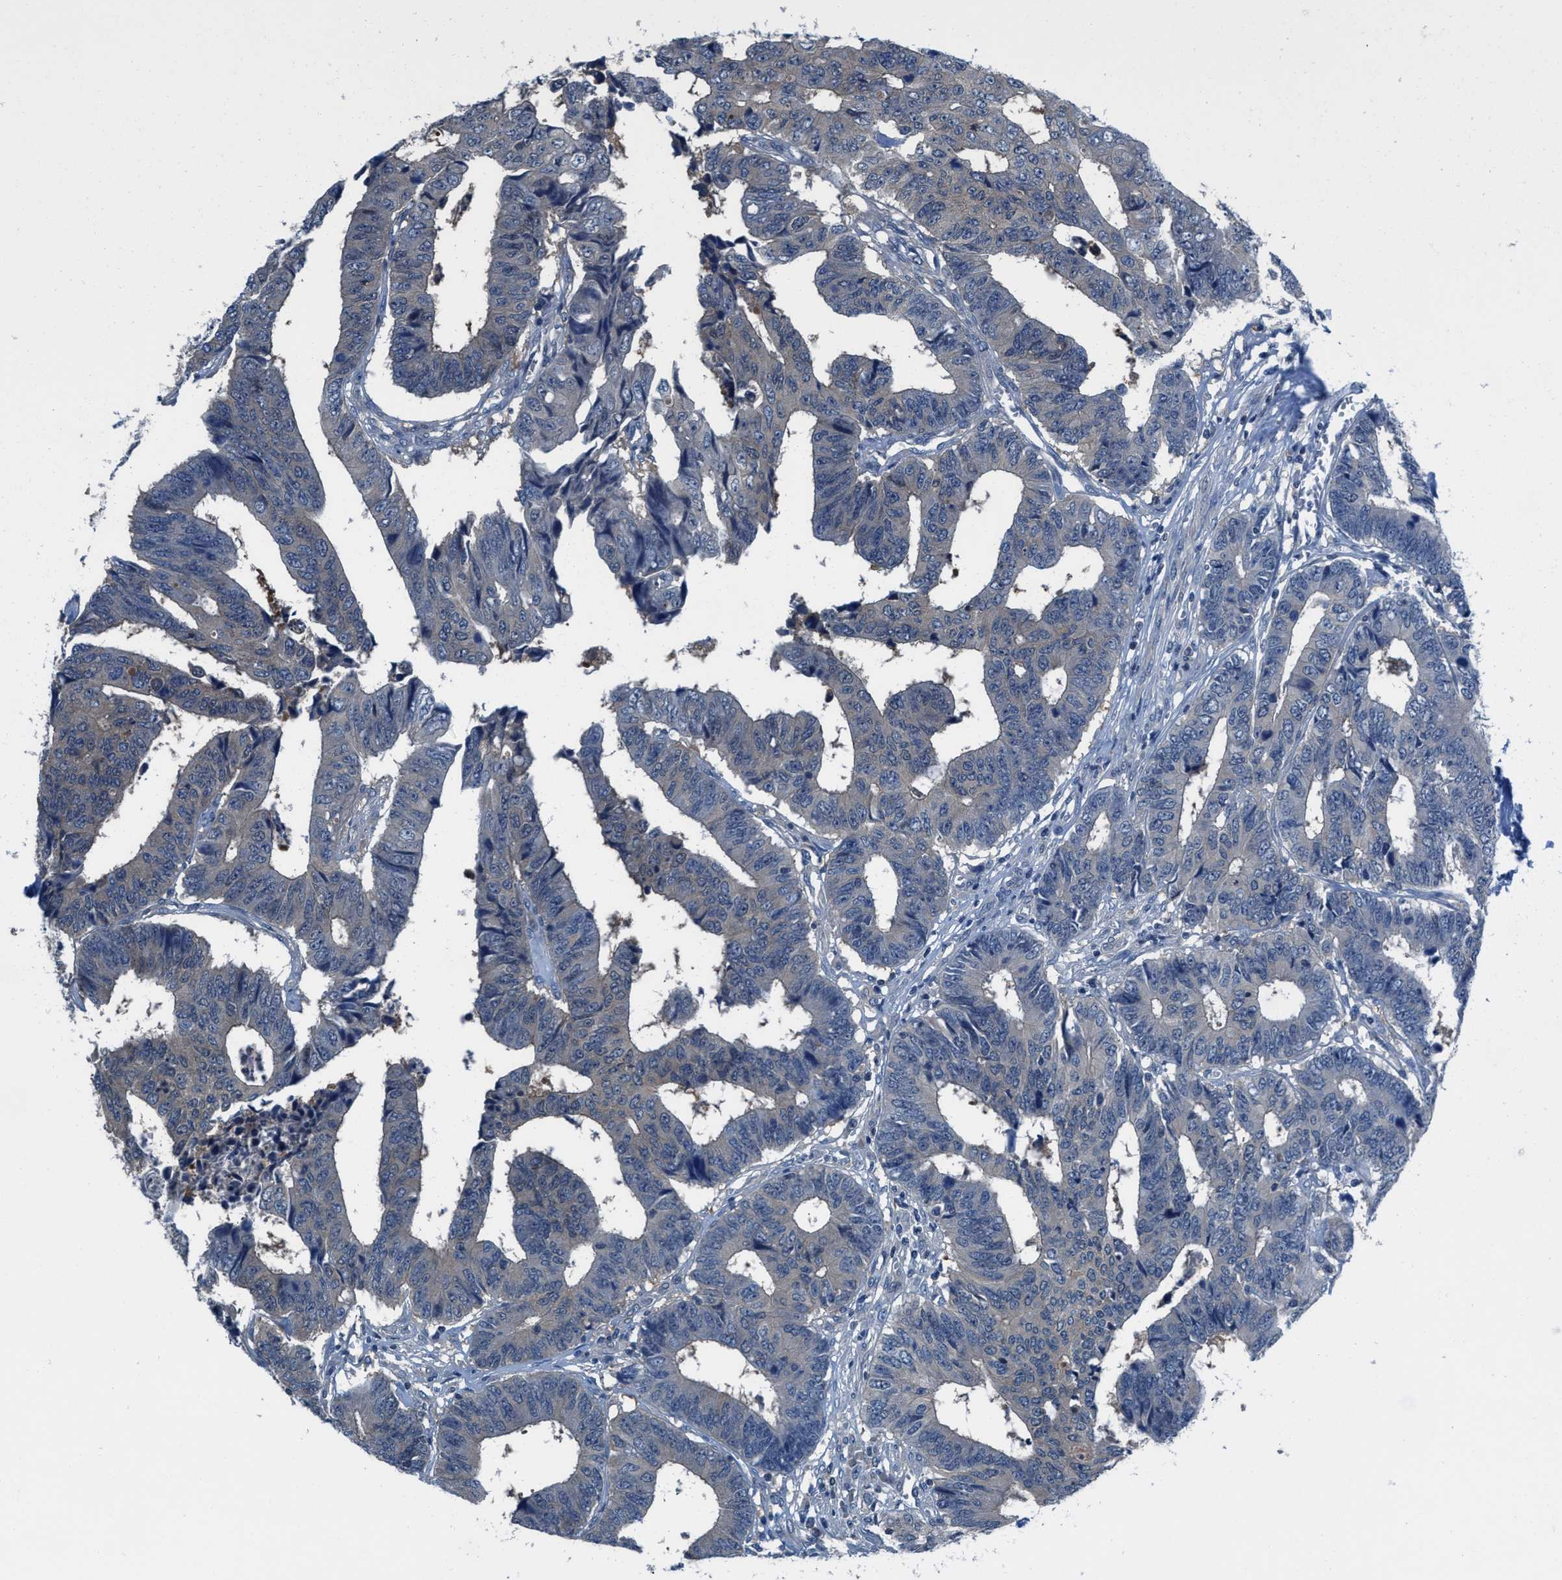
{"staining": {"intensity": "negative", "quantity": "none", "location": "none"}, "tissue": "colorectal cancer", "cell_type": "Tumor cells", "image_type": "cancer", "snomed": [{"axis": "morphology", "description": "Adenocarcinoma, NOS"}, {"axis": "topography", "description": "Rectum"}], "caption": "An IHC micrograph of colorectal adenocarcinoma is shown. There is no staining in tumor cells of colorectal adenocarcinoma.", "gene": "NUDT5", "patient": {"sex": "male", "age": 84}}